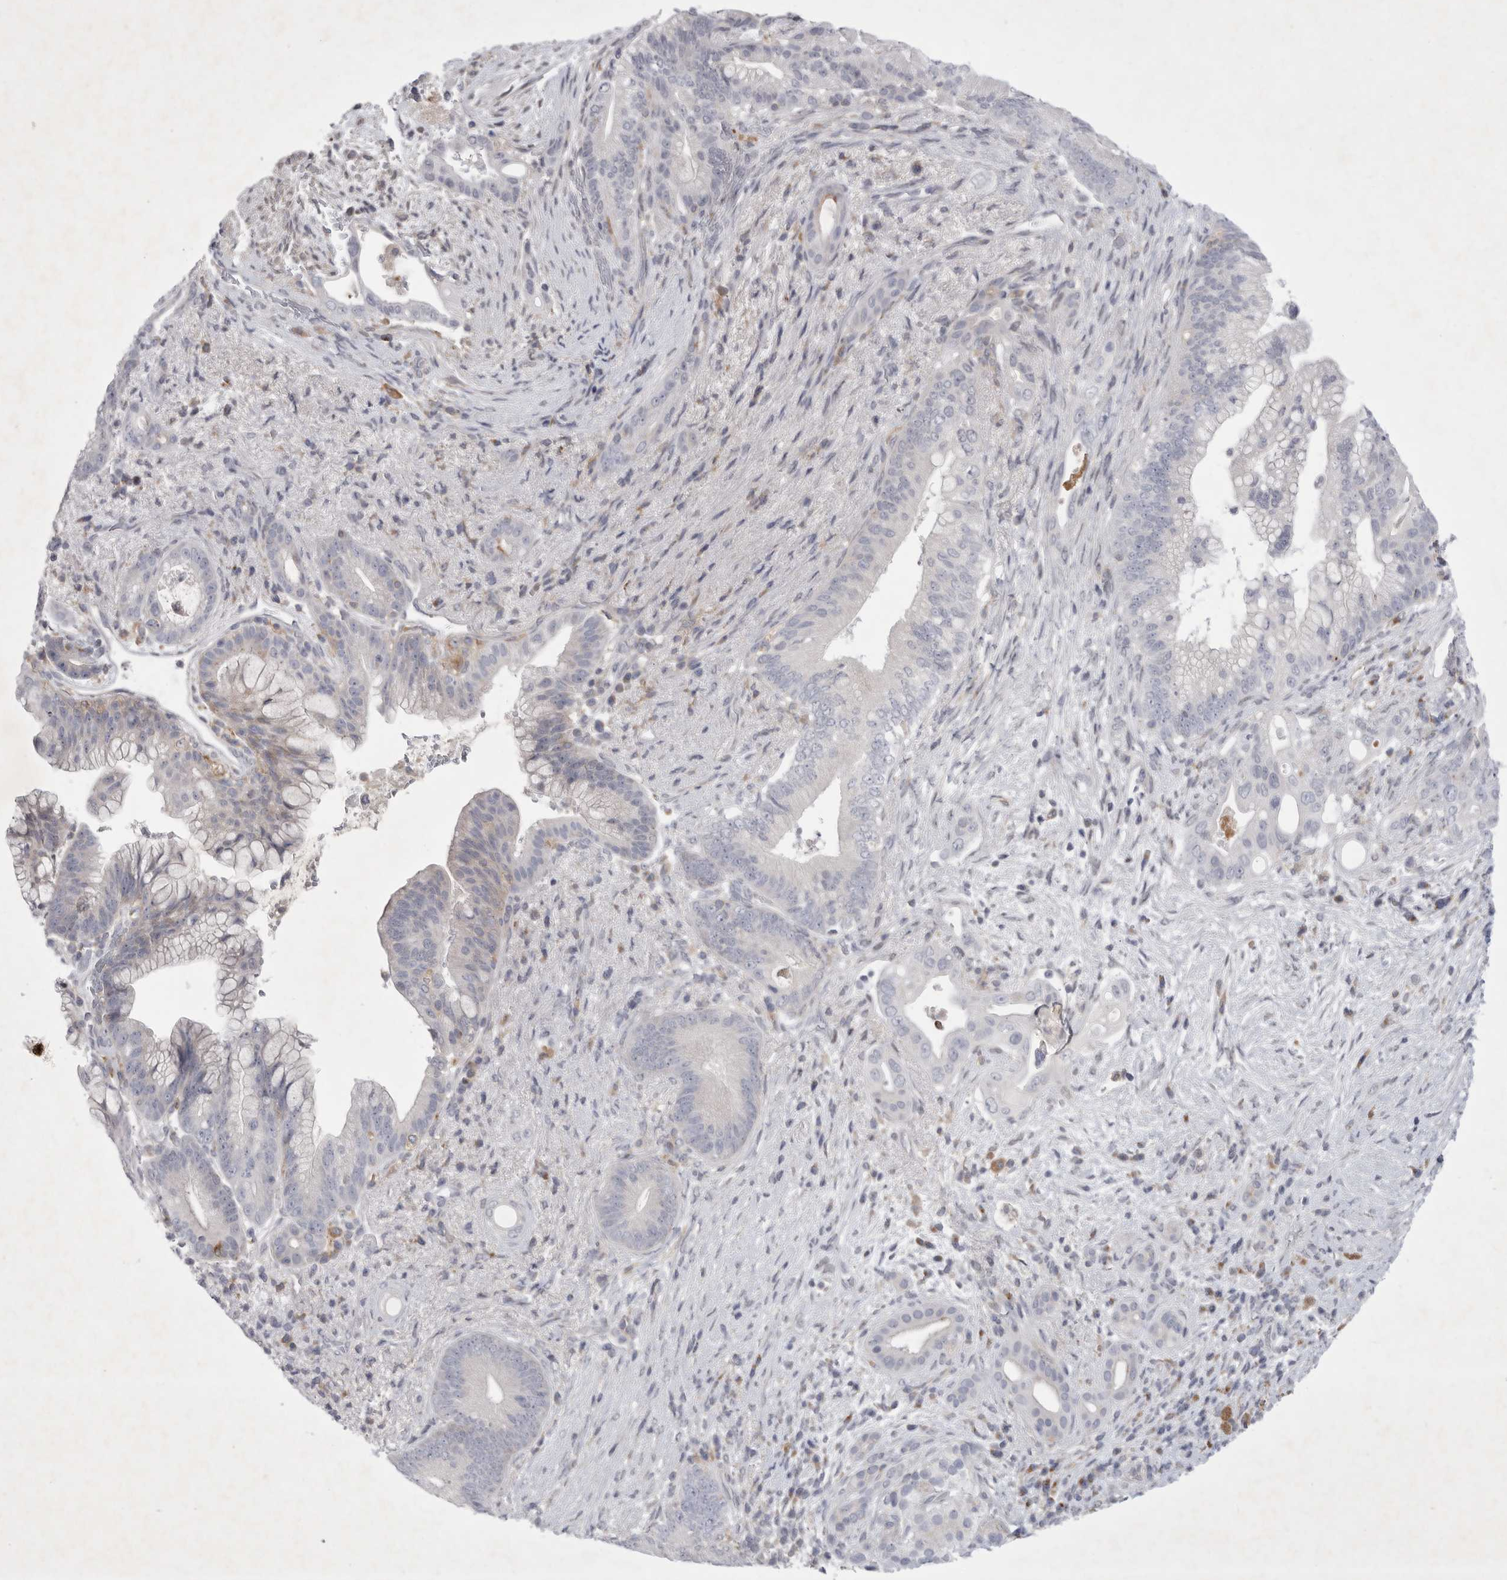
{"staining": {"intensity": "negative", "quantity": "none", "location": "none"}, "tissue": "pancreatic cancer", "cell_type": "Tumor cells", "image_type": "cancer", "snomed": [{"axis": "morphology", "description": "Adenocarcinoma, NOS"}, {"axis": "topography", "description": "Pancreas"}], "caption": "Immunohistochemistry of pancreatic cancer (adenocarcinoma) demonstrates no positivity in tumor cells.", "gene": "SIGLEC10", "patient": {"sex": "male", "age": 53}}